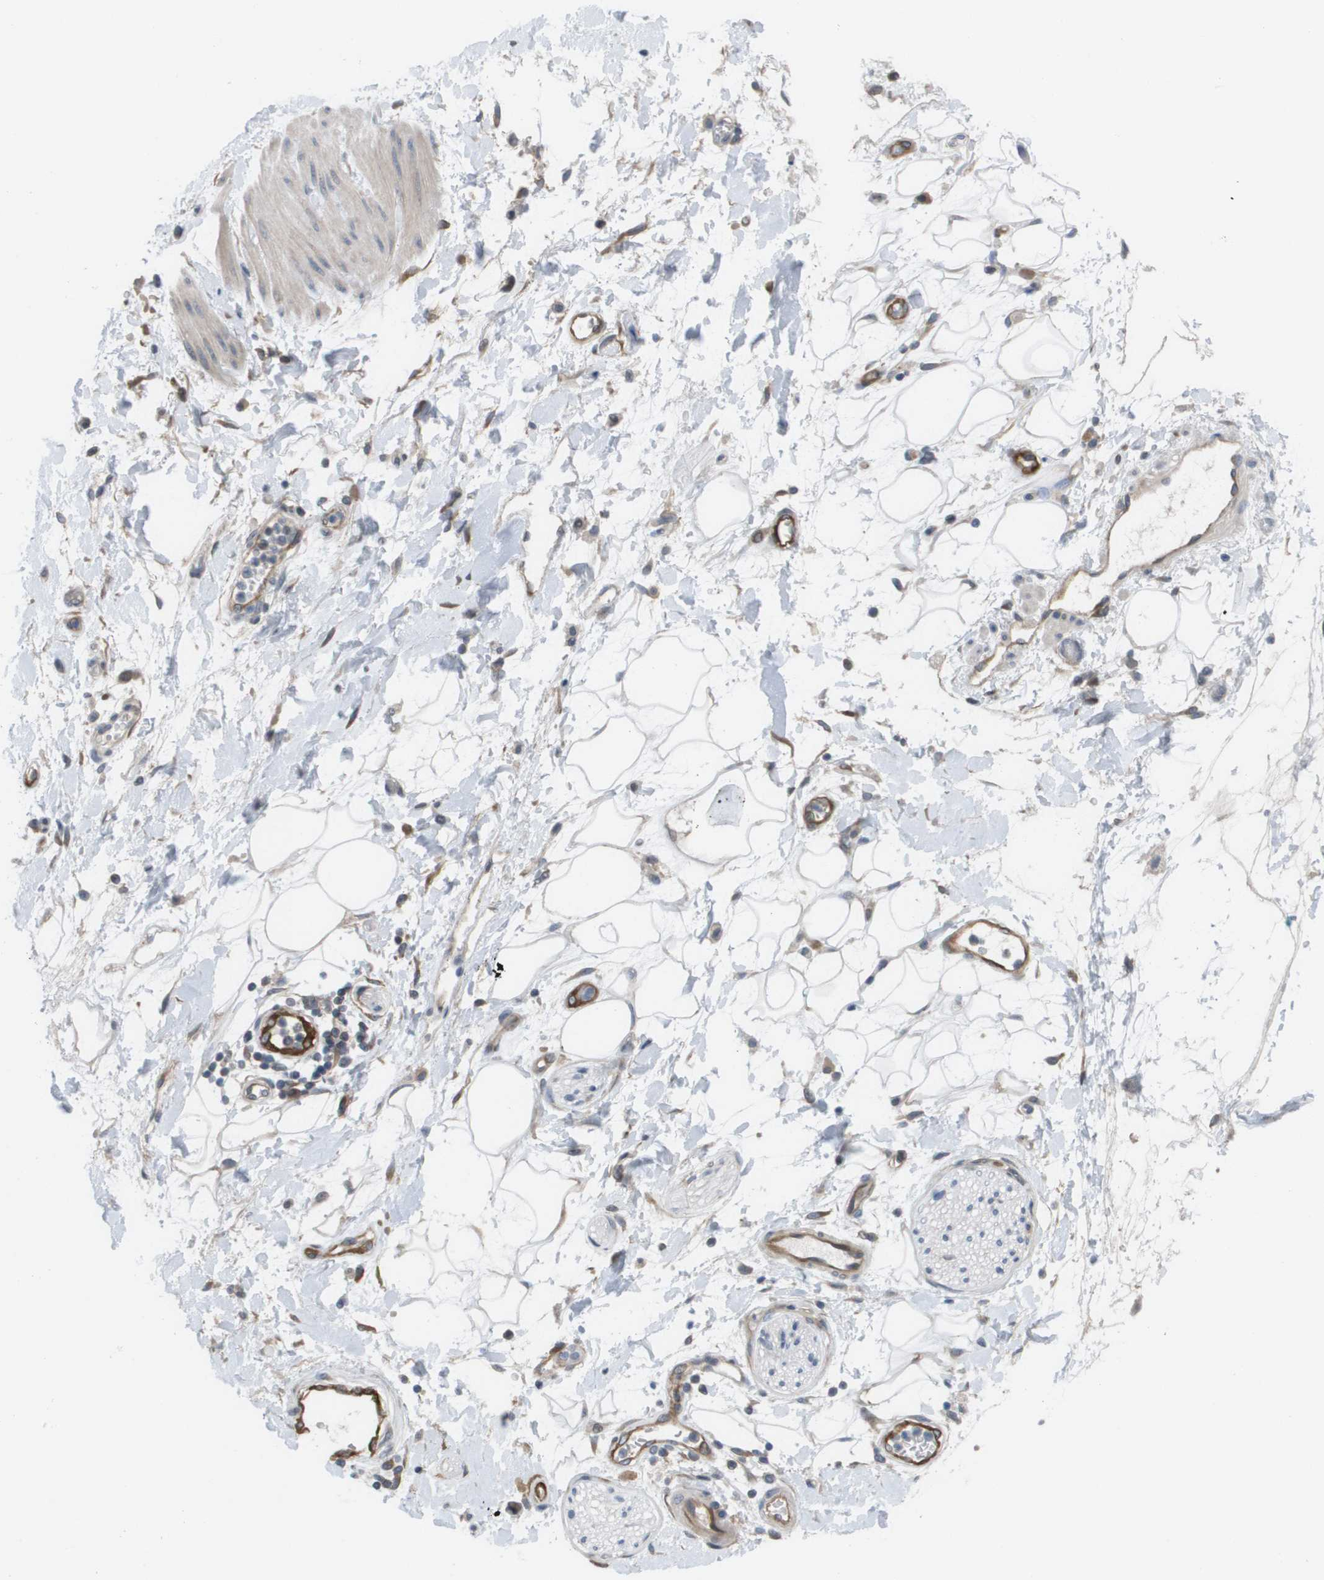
{"staining": {"intensity": "negative", "quantity": "none", "location": "none"}, "tissue": "adipose tissue", "cell_type": "Adipocytes", "image_type": "normal", "snomed": [{"axis": "morphology", "description": "Normal tissue, NOS"}, {"axis": "morphology", "description": "Adenocarcinoma, NOS"}, {"axis": "topography", "description": "Duodenum"}, {"axis": "topography", "description": "Peripheral nerve tissue"}], "caption": "A photomicrograph of human adipose tissue is negative for staining in adipocytes. (IHC, brightfield microscopy, high magnification).", "gene": "MARCHF8", "patient": {"sex": "female", "age": 60}}